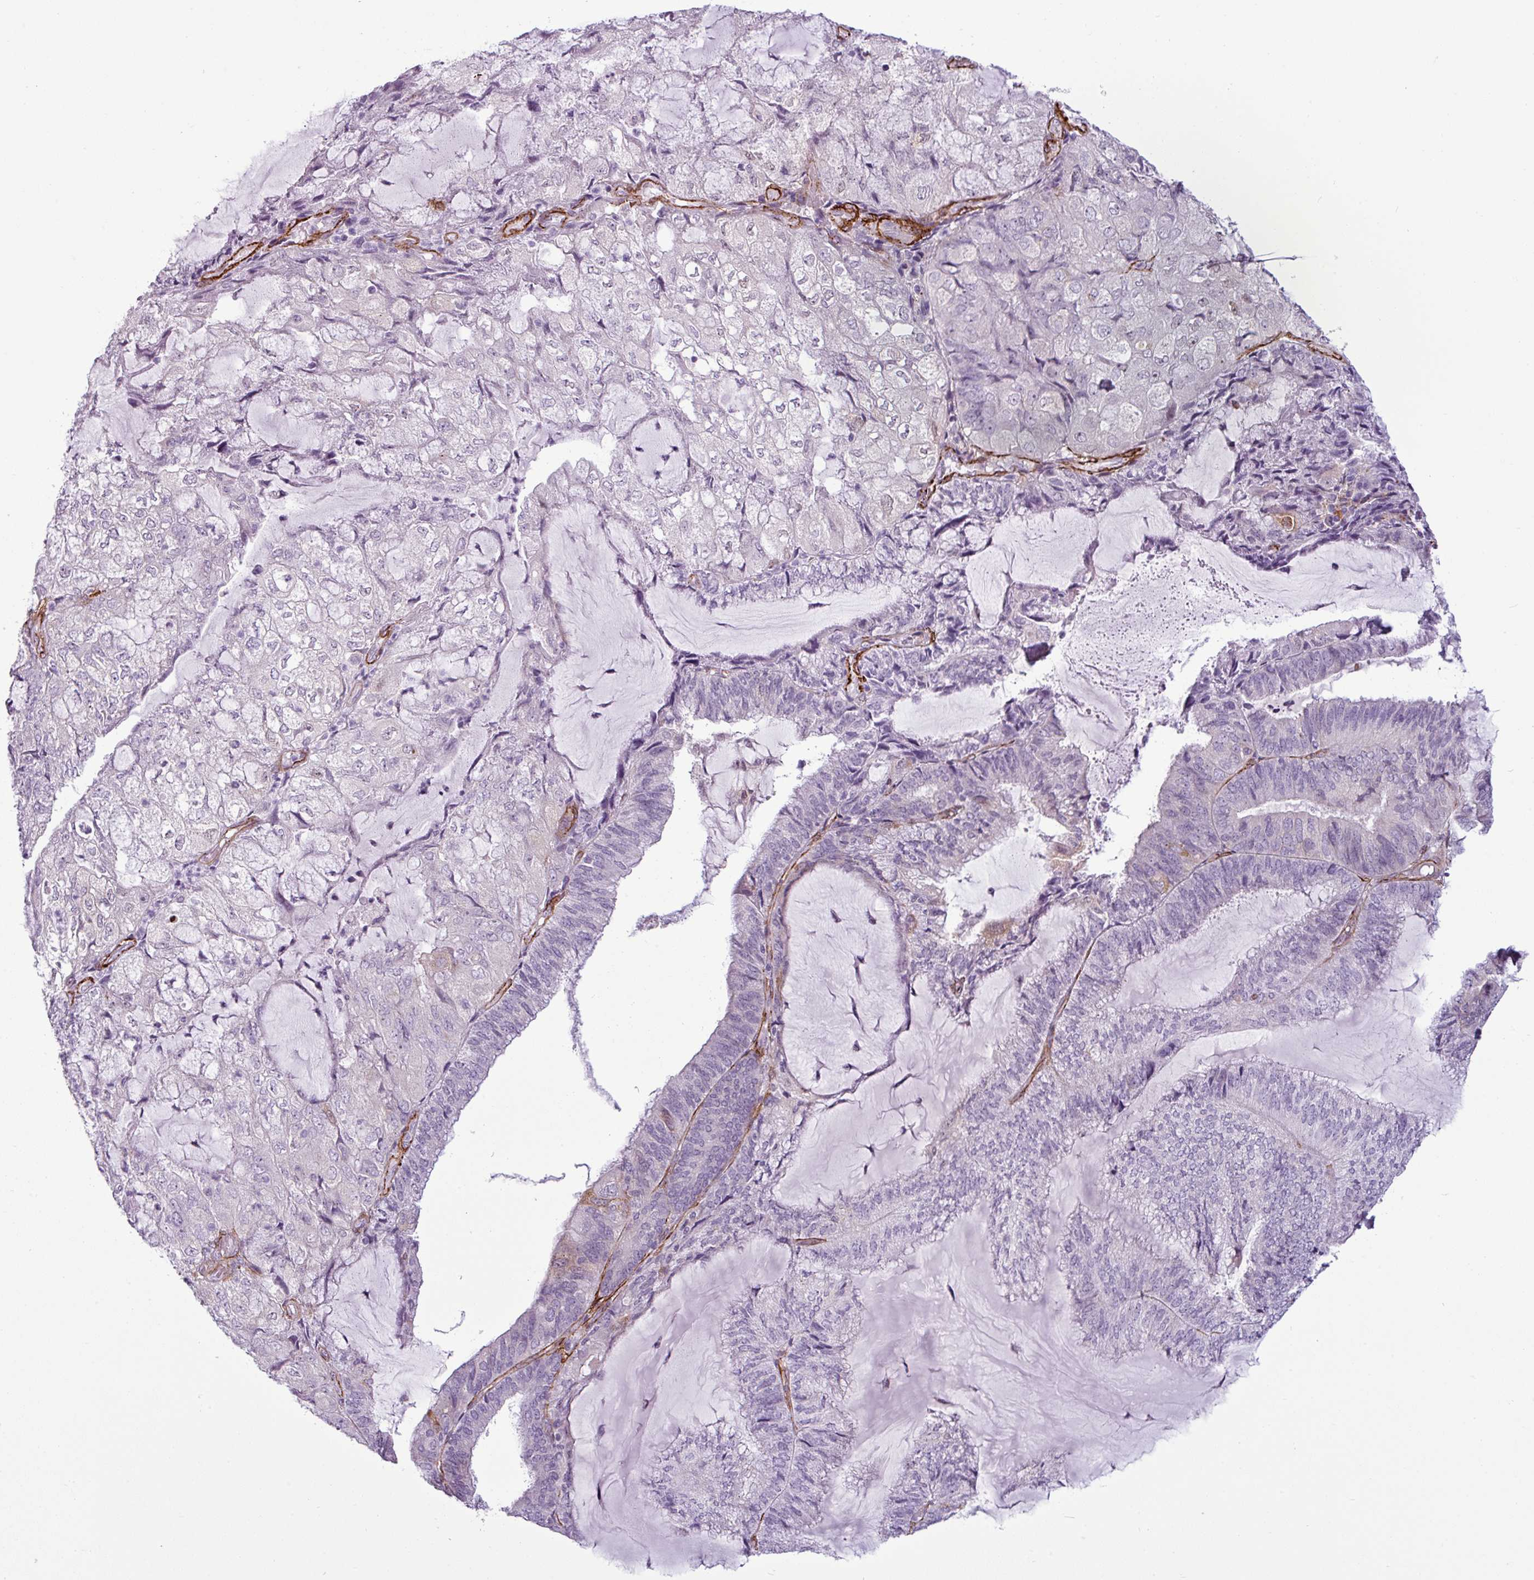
{"staining": {"intensity": "negative", "quantity": "none", "location": "none"}, "tissue": "endometrial cancer", "cell_type": "Tumor cells", "image_type": "cancer", "snomed": [{"axis": "morphology", "description": "Adenocarcinoma, NOS"}, {"axis": "topography", "description": "Endometrium"}], "caption": "Tumor cells are negative for protein expression in human endometrial cancer (adenocarcinoma).", "gene": "ATP10A", "patient": {"sex": "female", "age": 81}}